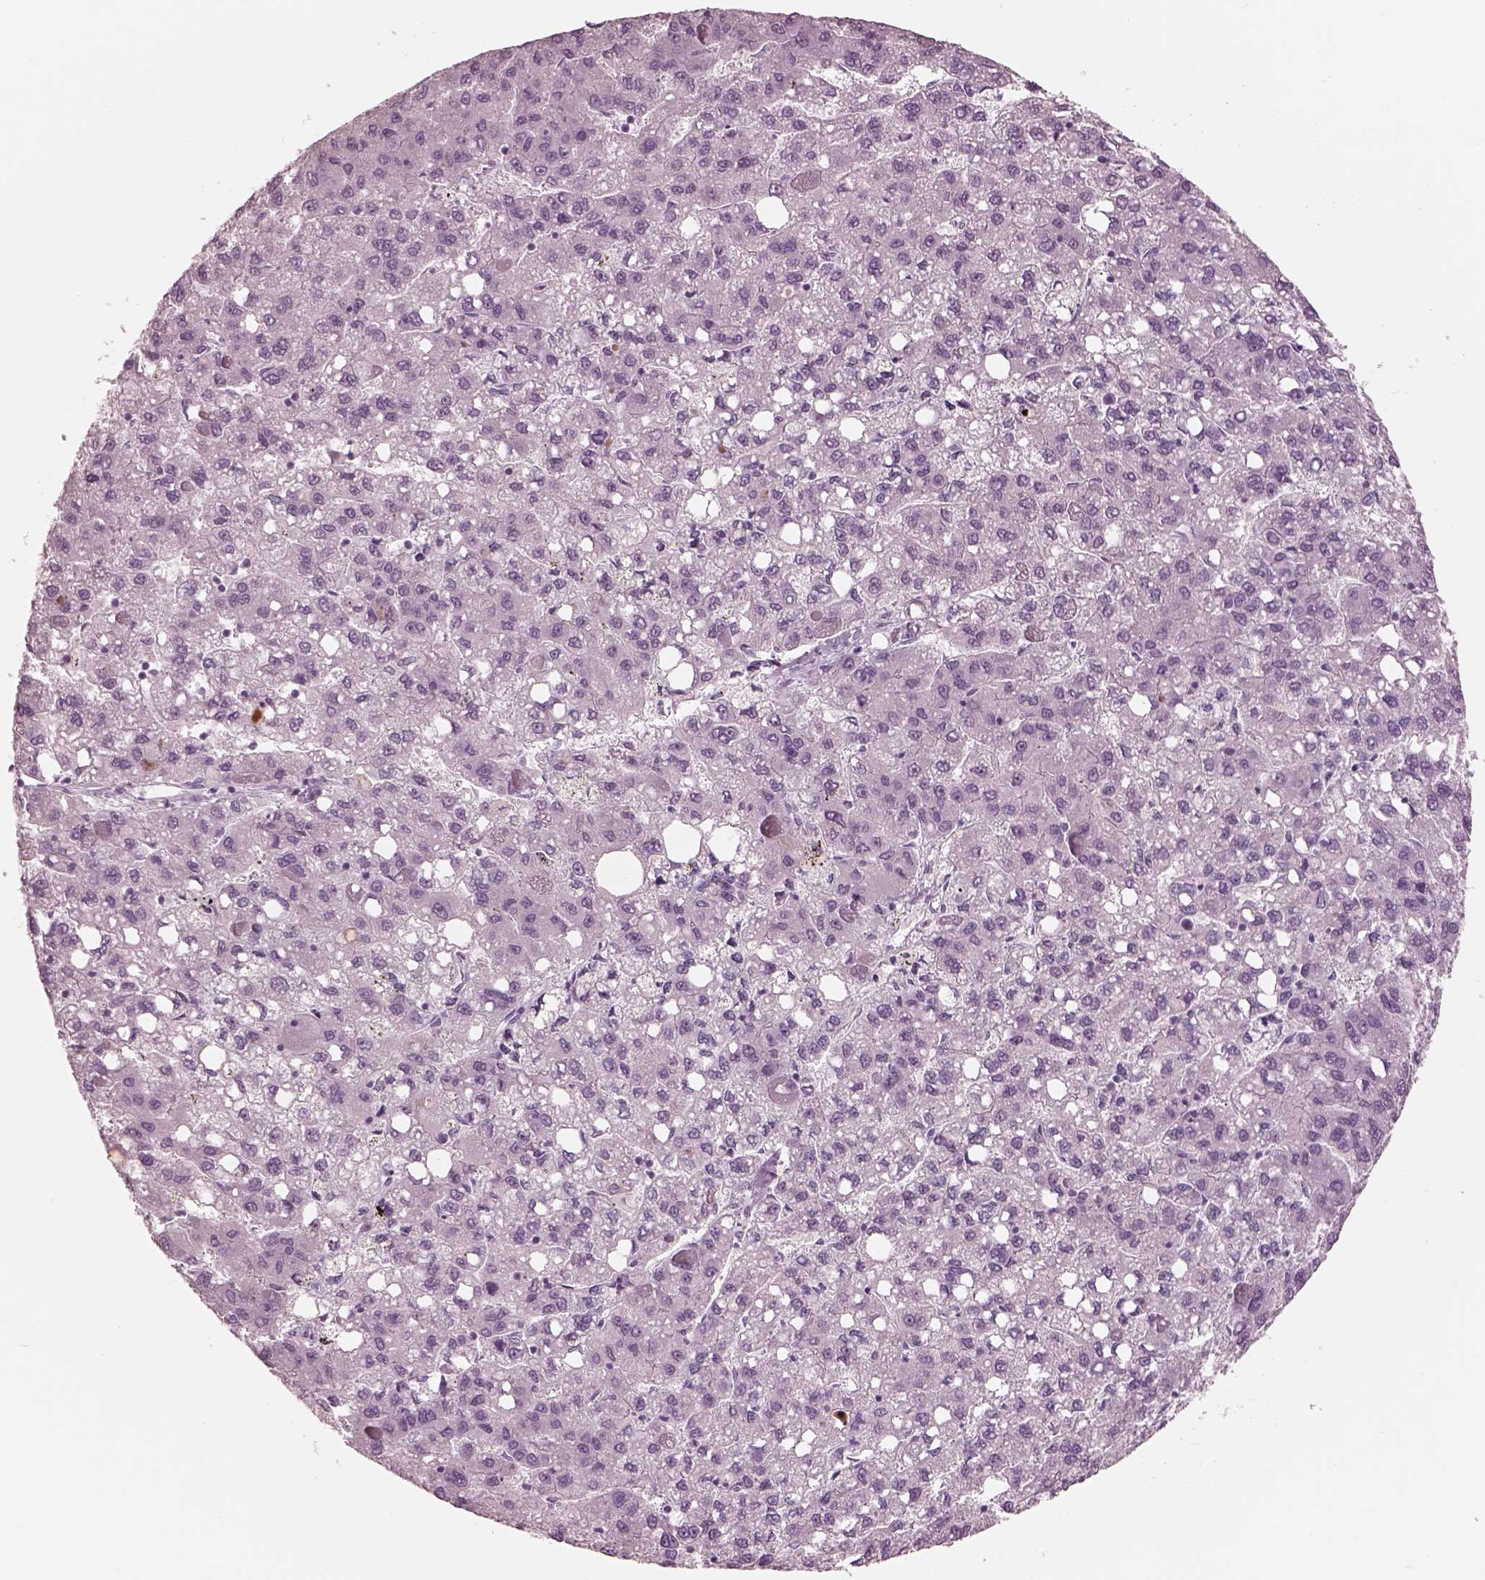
{"staining": {"intensity": "negative", "quantity": "none", "location": "none"}, "tissue": "liver cancer", "cell_type": "Tumor cells", "image_type": "cancer", "snomed": [{"axis": "morphology", "description": "Carcinoma, Hepatocellular, NOS"}, {"axis": "topography", "description": "Liver"}], "caption": "Hepatocellular carcinoma (liver) was stained to show a protein in brown. There is no significant expression in tumor cells. The staining is performed using DAB (3,3'-diaminobenzidine) brown chromogen with nuclei counter-stained in using hematoxylin.", "gene": "GARIN4", "patient": {"sex": "female", "age": 82}}